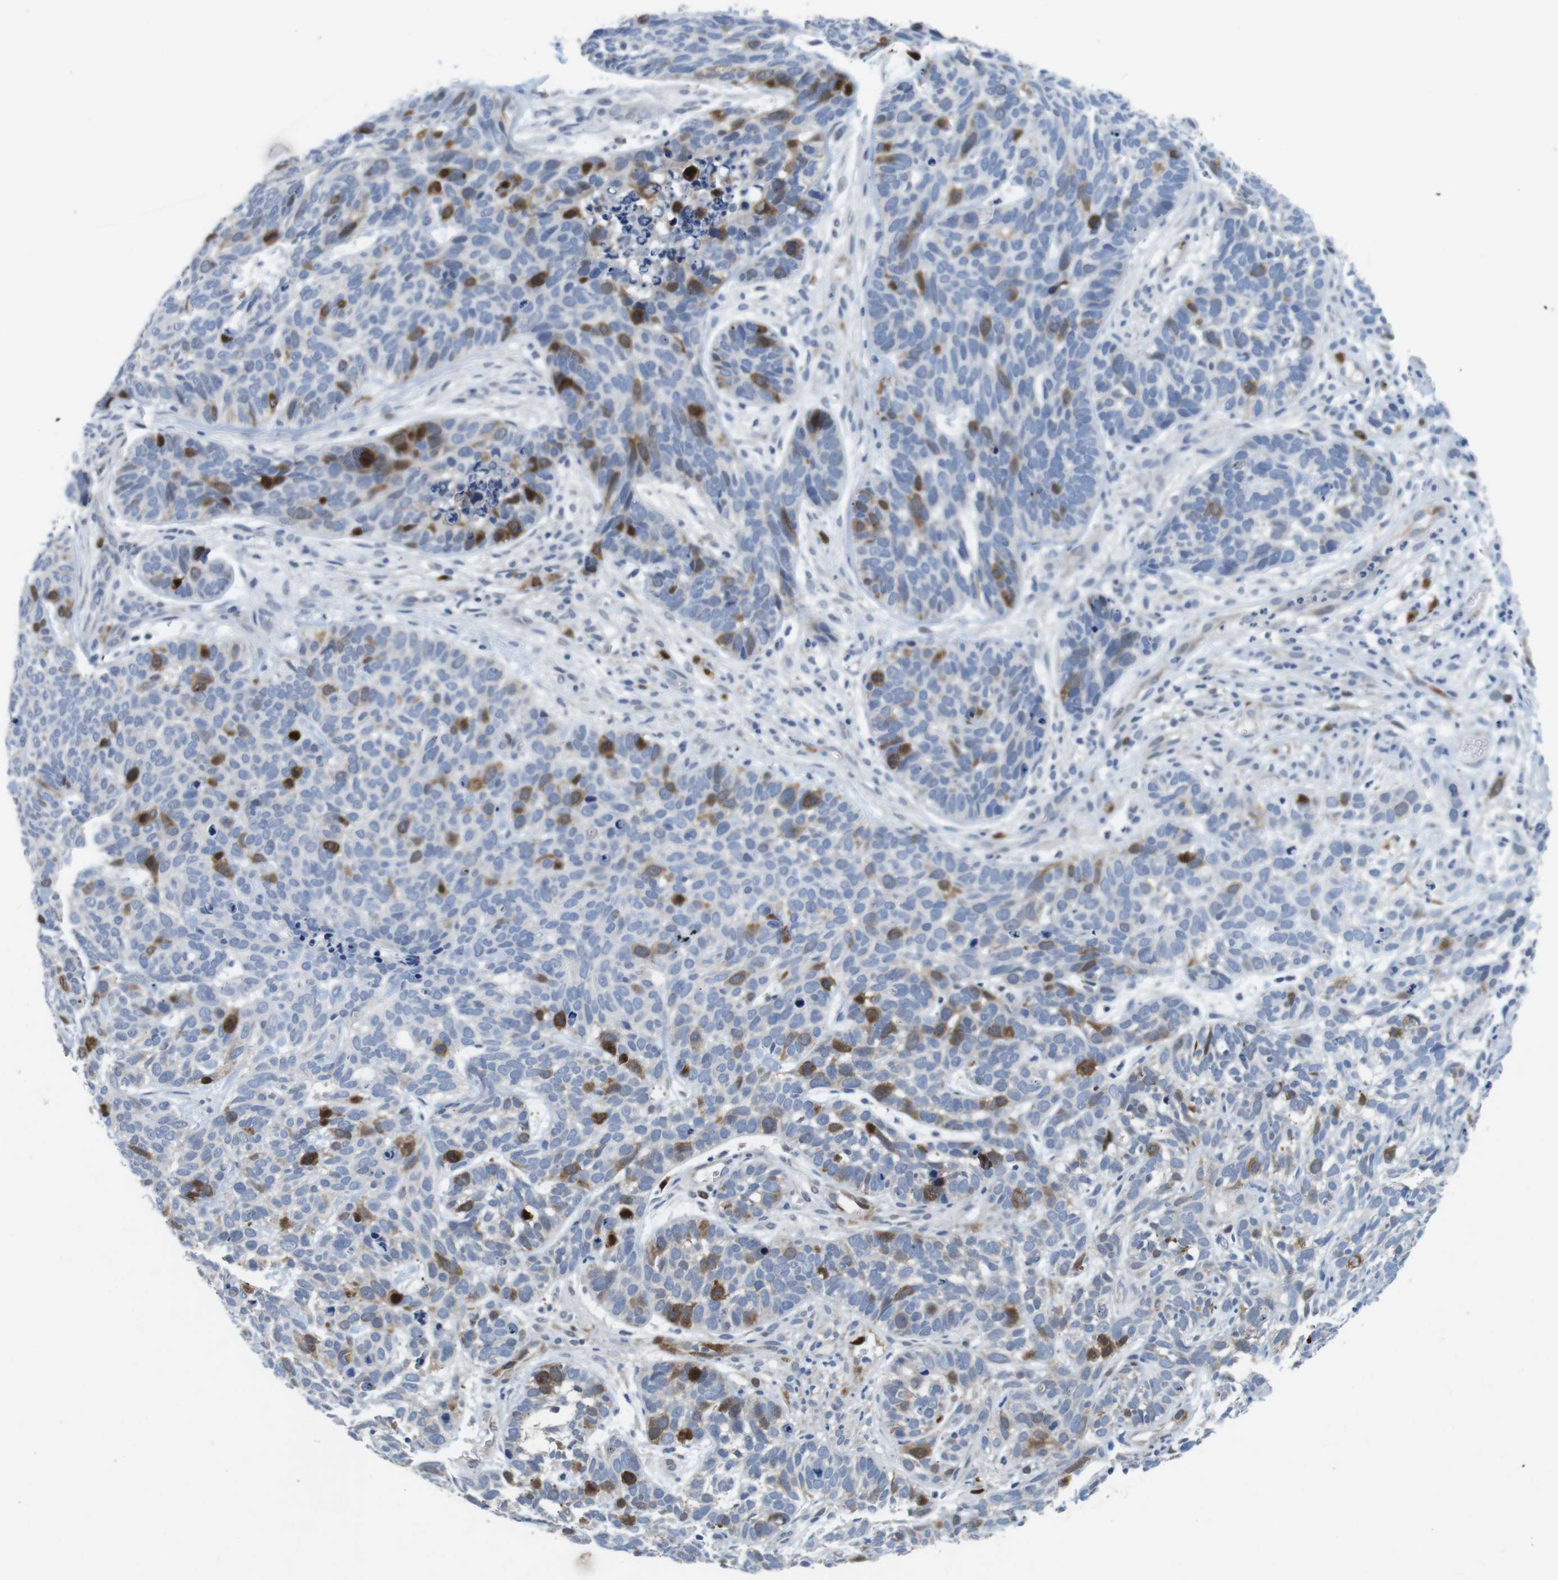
{"staining": {"intensity": "strong", "quantity": "<25%", "location": "nuclear"}, "tissue": "skin cancer", "cell_type": "Tumor cells", "image_type": "cancer", "snomed": [{"axis": "morphology", "description": "Basal cell carcinoma"}, {"axis": "topography", "description": "Skin"}], "caption": "This is an image of immunohistochemistry staining of skin basal cell carcinoma, which shows strong staining in the nuclear of tumor cells.", "gene": "KPNA2", "patient": {"sex": "male", "age": 87}}